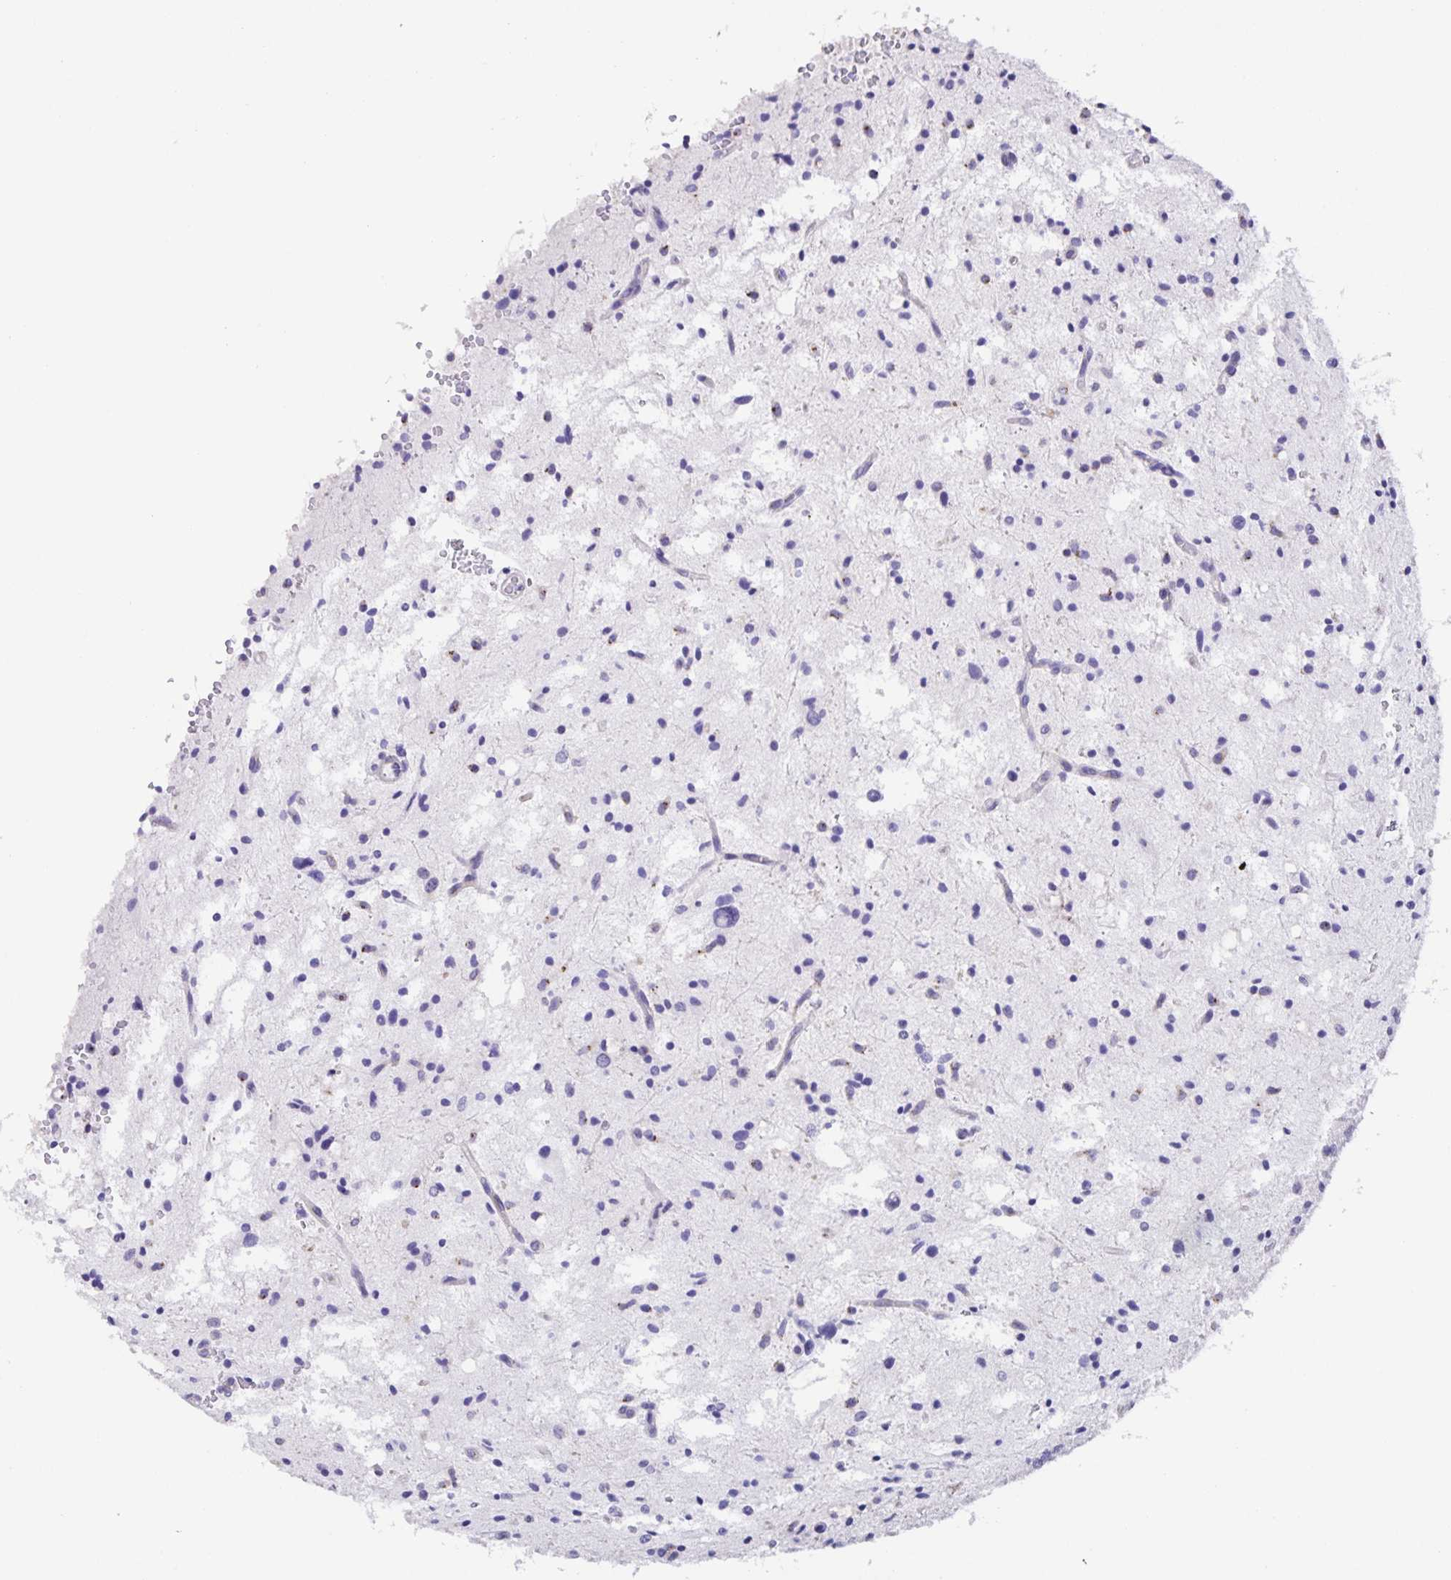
{"staining": {"intensity": "negative", "quantity": "none", "location": "none"}, "tissue": "glioma", "cell_type": "Tumor cells", "image_type": "cancer", "snomed": [{"axis": "morphology", "description": "Glioma, malignant, Low grade"}, {"axis": "topography", "description": "Brain"}], "caption": "An image of low-grade glioma (malignant) stained for a protein exhibits no brown staining in tumor cells.", "gene": "PRR36", "patient": {"sex": "female", "age": 58}}